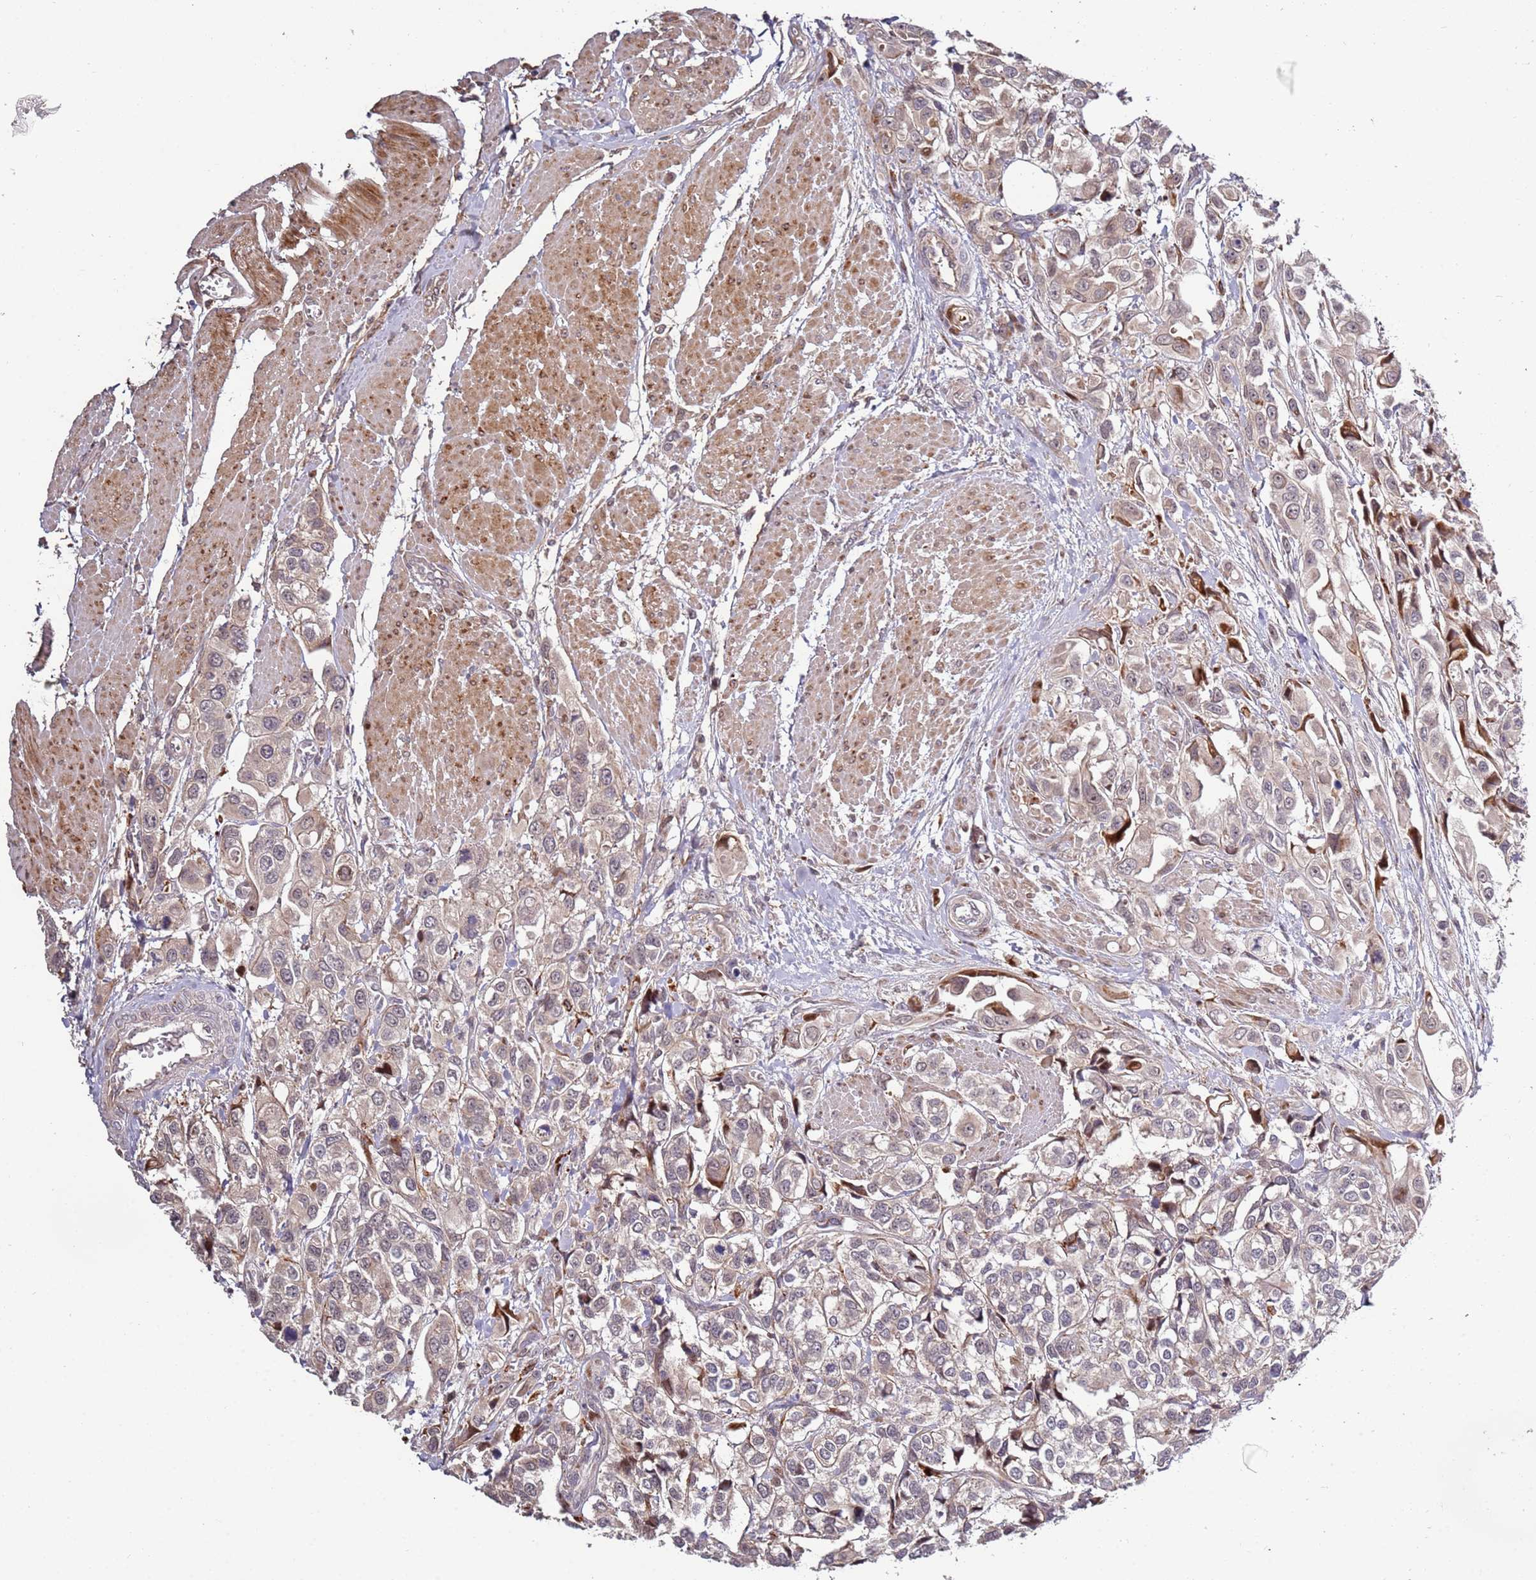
{"staining": {"intensity": "weak", "quantity": "<25%", "location": "cytoplasmic/membranous"}, "tissue": "urothelial cancer", "cell_type": "Tumor cells", "image_type": "cancer", "snomed": [{"axis": "morphology", "description": "Urothelial carcinoma, High grade"}, {"axis": "topography", "description": "Urinary bladder"}], "caption": "IHC micrograph of urothelial cancer stained for a protein (brown), which demonstrates no expression in tumor cells.", "gene": "RHBDL1", "patient": {"sex": "male", "age": 67}}